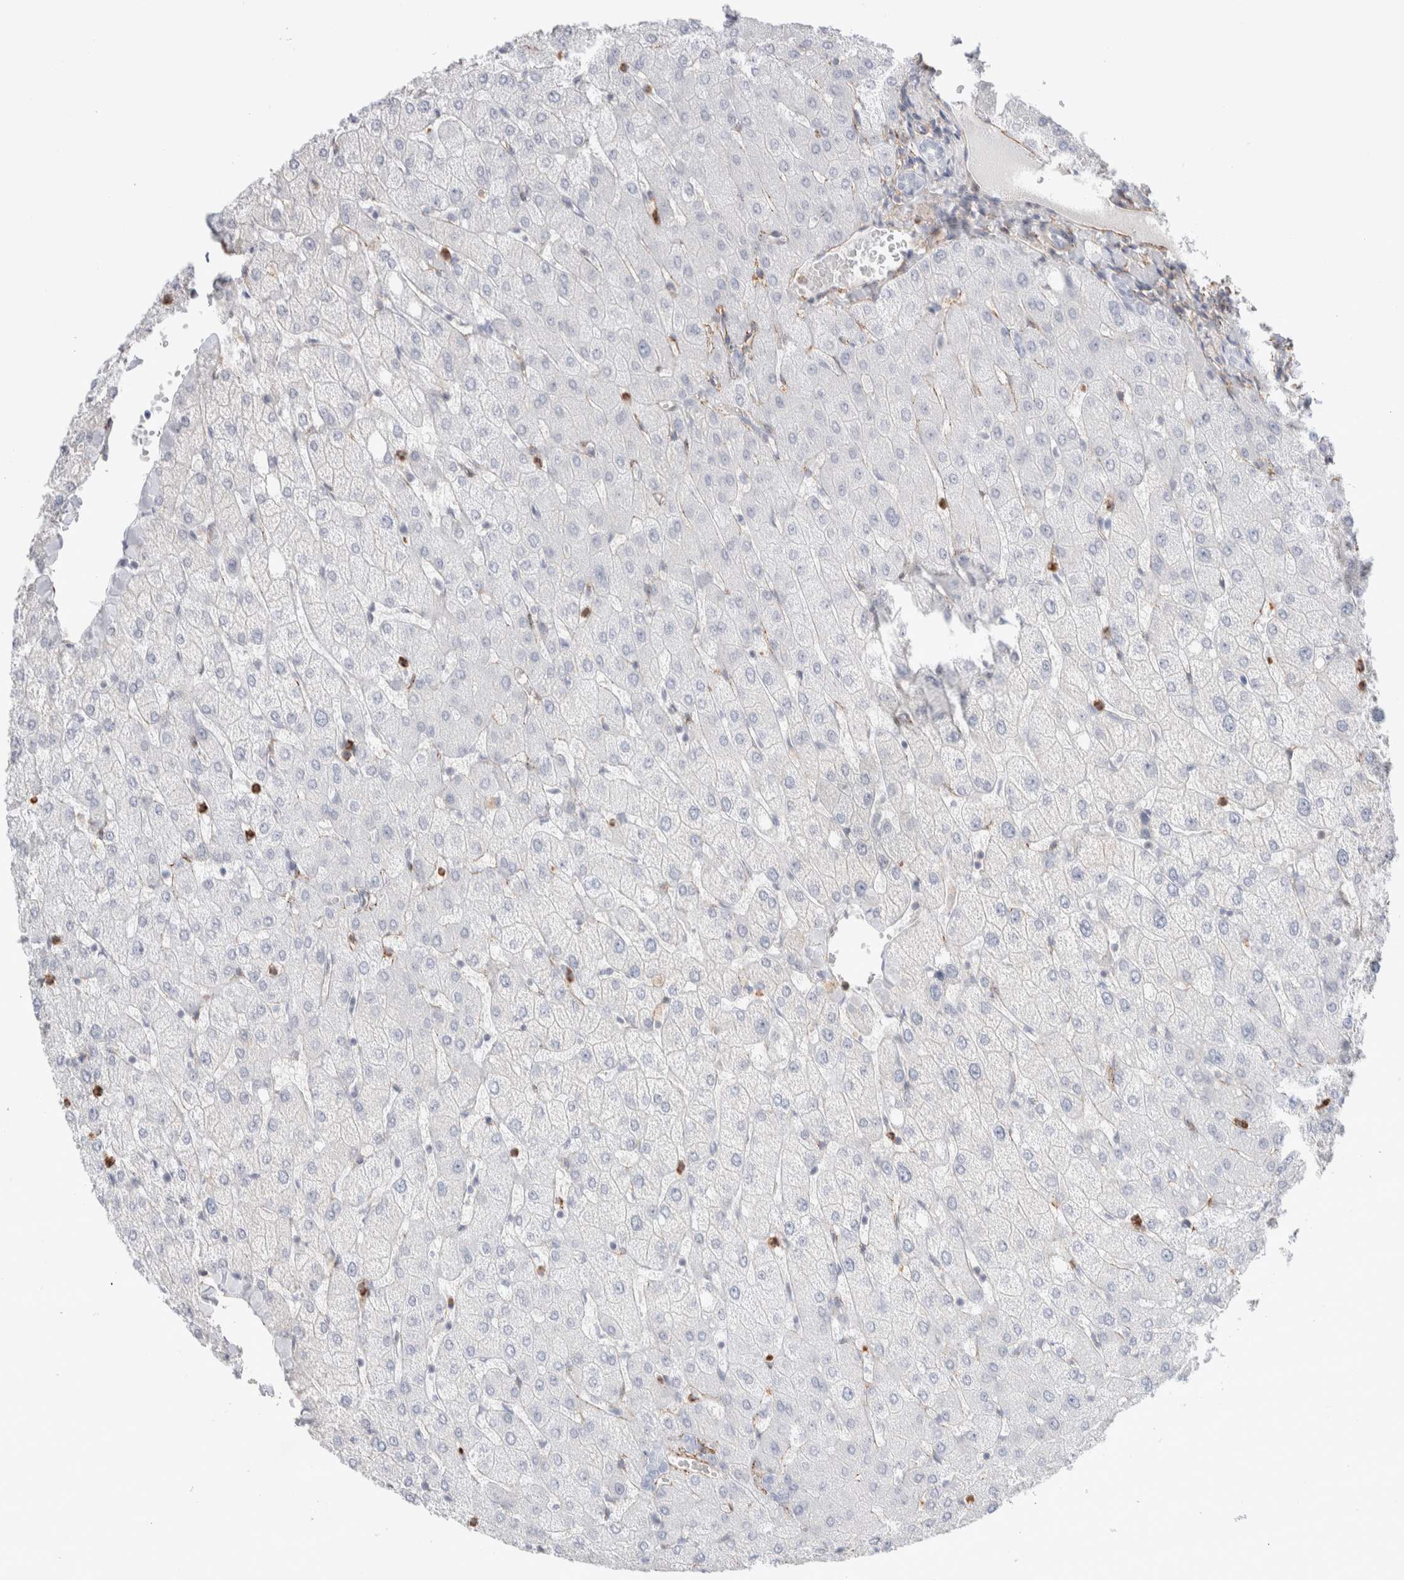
{"staining": {"intensity": "negative", "quantity": "none", "location": "none"}, "tissue": "liver", "cell_type": "Cholangiocytes", "image_type": "normal", "snomed": [{"axis": "morphology", "description": "Normal tissue, NOS"}, {"axis": "topography", "description": "Liver"}], "caption": "Immunohistochemistry (IHC) photomicrograph of unremarkable human liver stained for a protein (brown), which reveals no positivity in cholangiocytes. (Immunohistochemistry, brightfield microscopy, high magnification).", "gene": "SEPTIN4", "patient": {"sex": "female", "age": 54}}